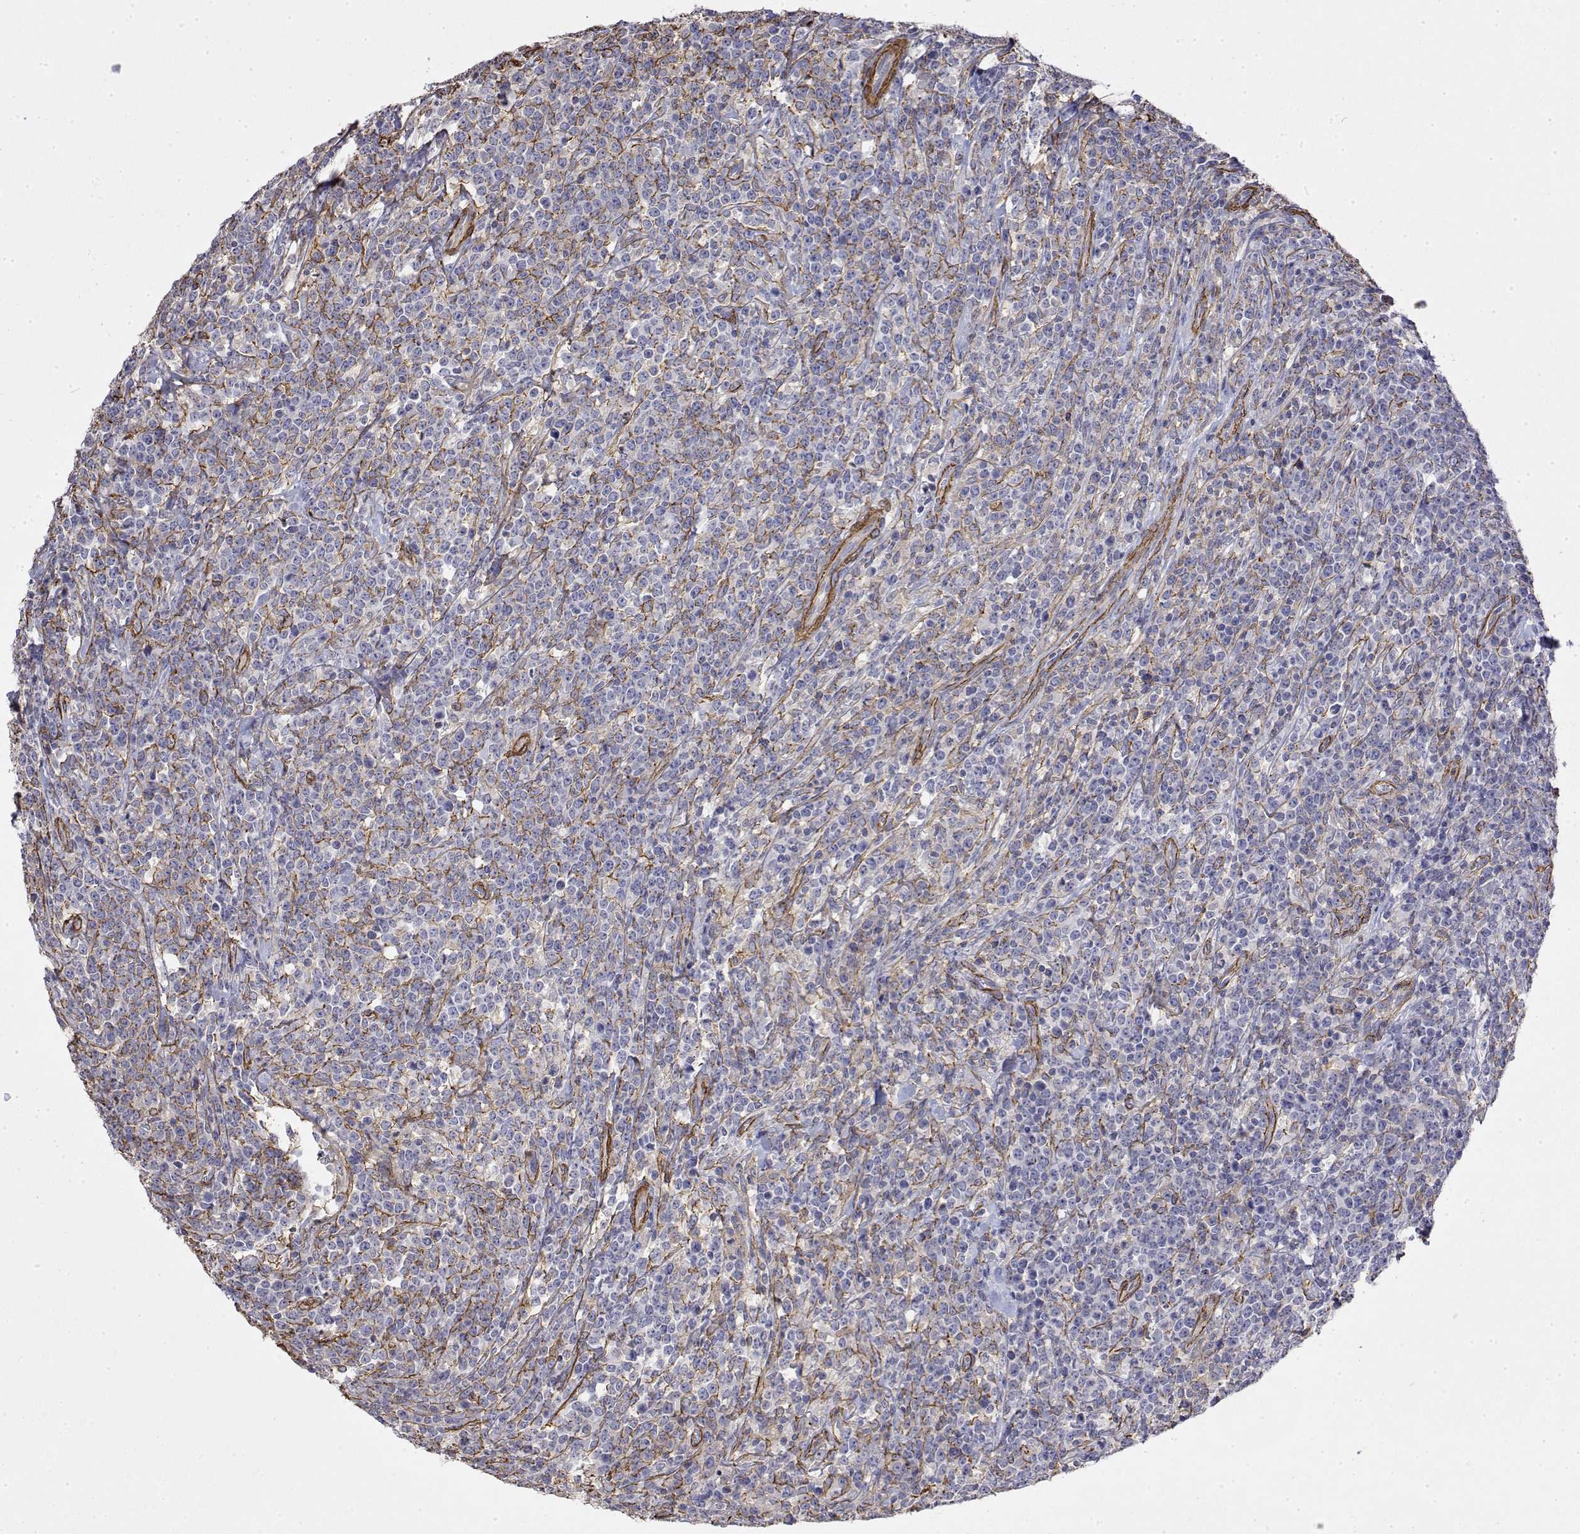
{"staining": {"intensity": "negative", "quantity": "none", "location": "none"}, "tissue": "lymphoma", "cell_type": "Tumor cells", "image_type": "cancer", "snomed": [{"axis": "morphology", "description": "Malignant lymphoma, non-Hodgkin's type, High grade"}, {"axis": "topography", "description": "Small intestine"}], "caption": "High magnification brightfield microscopy of high-grade malignant lymphoma, non-Hodgkin's type stained with DAB (brown) and counterstained with hematoxylin (blue): tumor cells show no significant positivity.", "gene": "SOWAHD", "patient": {"sex": "female", "age": 56}}